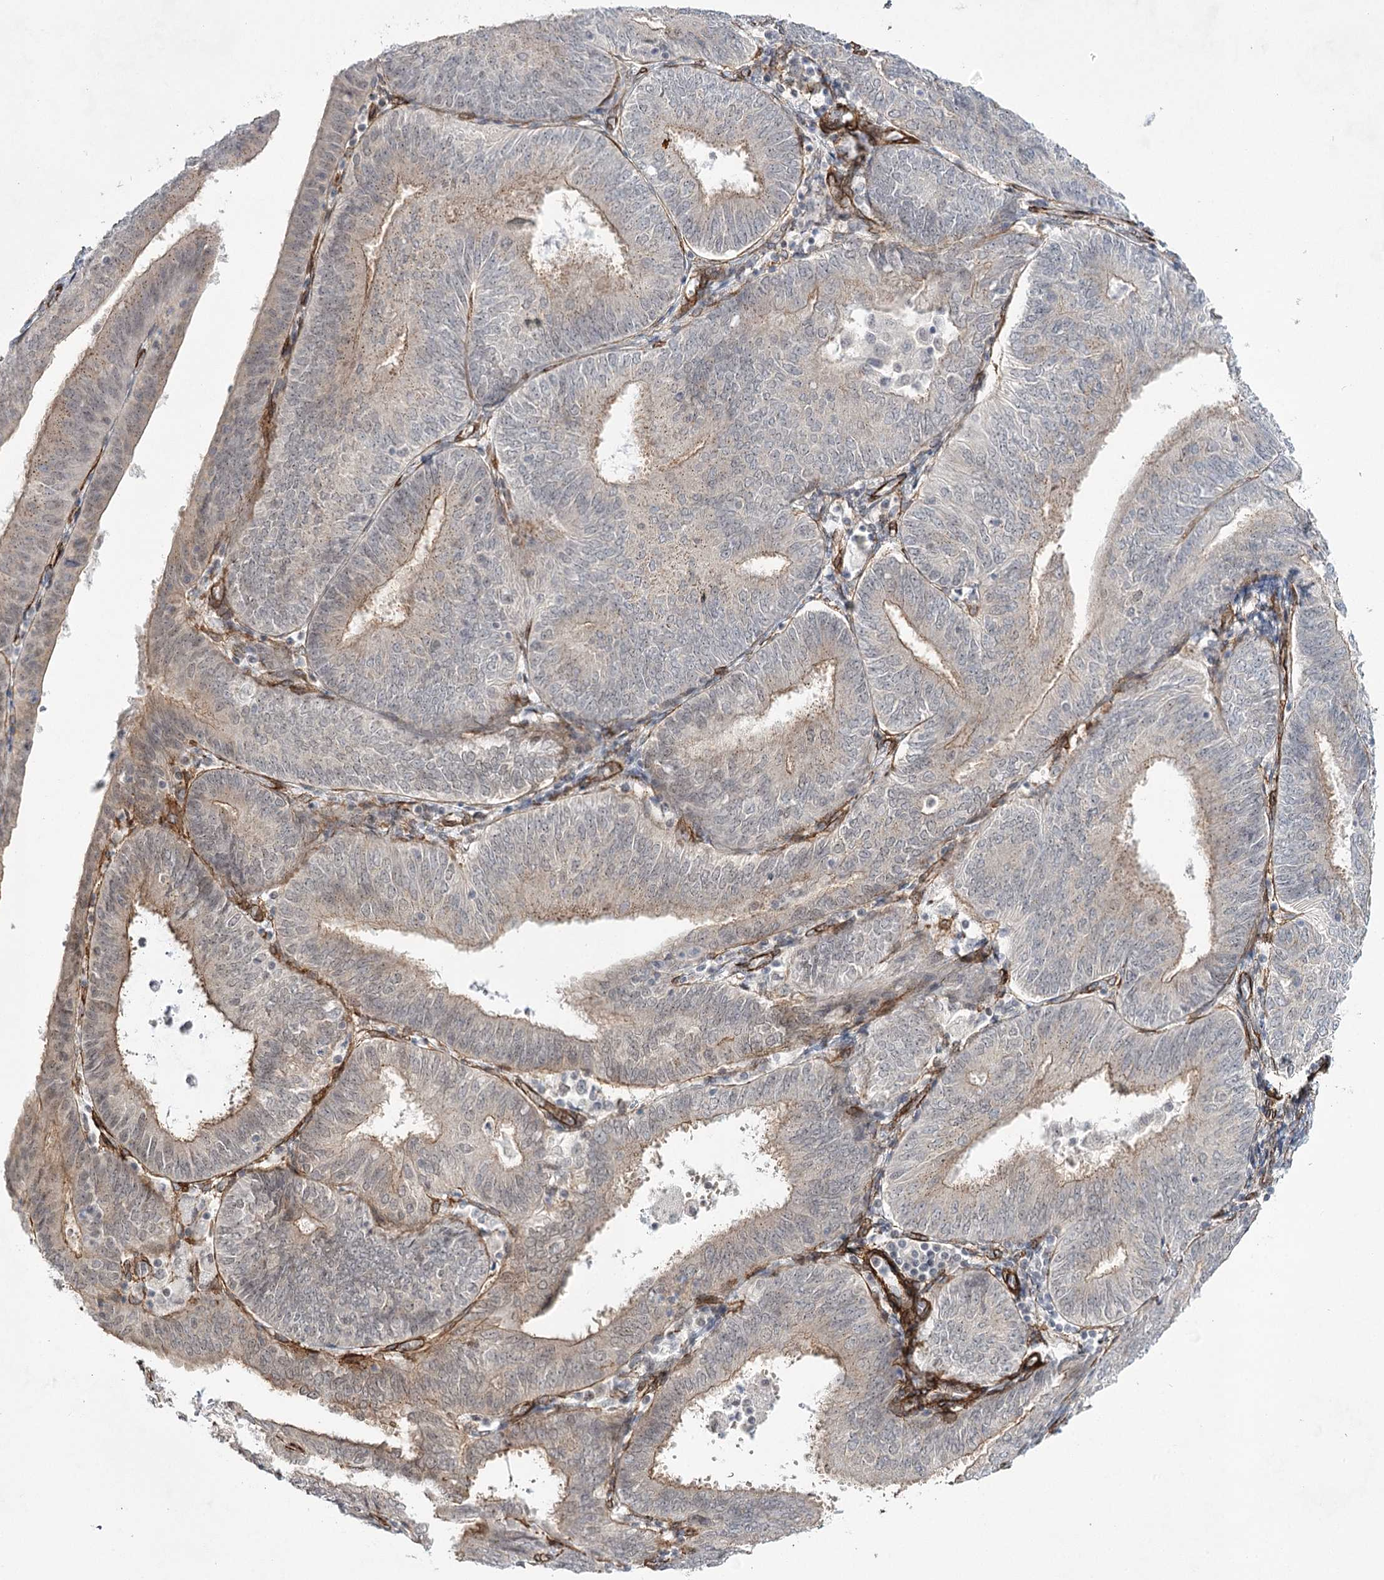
{"staining": {"intensity": "weak", "quantity": "<25%", "location": "cytoplasmic/membranous"}, "tissue": "endometrial cancer", "cell_type": "Tumor cells", "image_type": "cancer", "snomed": [{"axis": "morphology", "description": "Adenocarcinoma, NOS"}, {"axis": "topography", "description": "Endometrium"}], "caption": "DAB immunohistochemical staining of adenocarcinoma (endometrial) exhibits no significant expression in tumor cells.", "gene": "CWF19L1", "patient": {"sex": "female", "age": 58}}